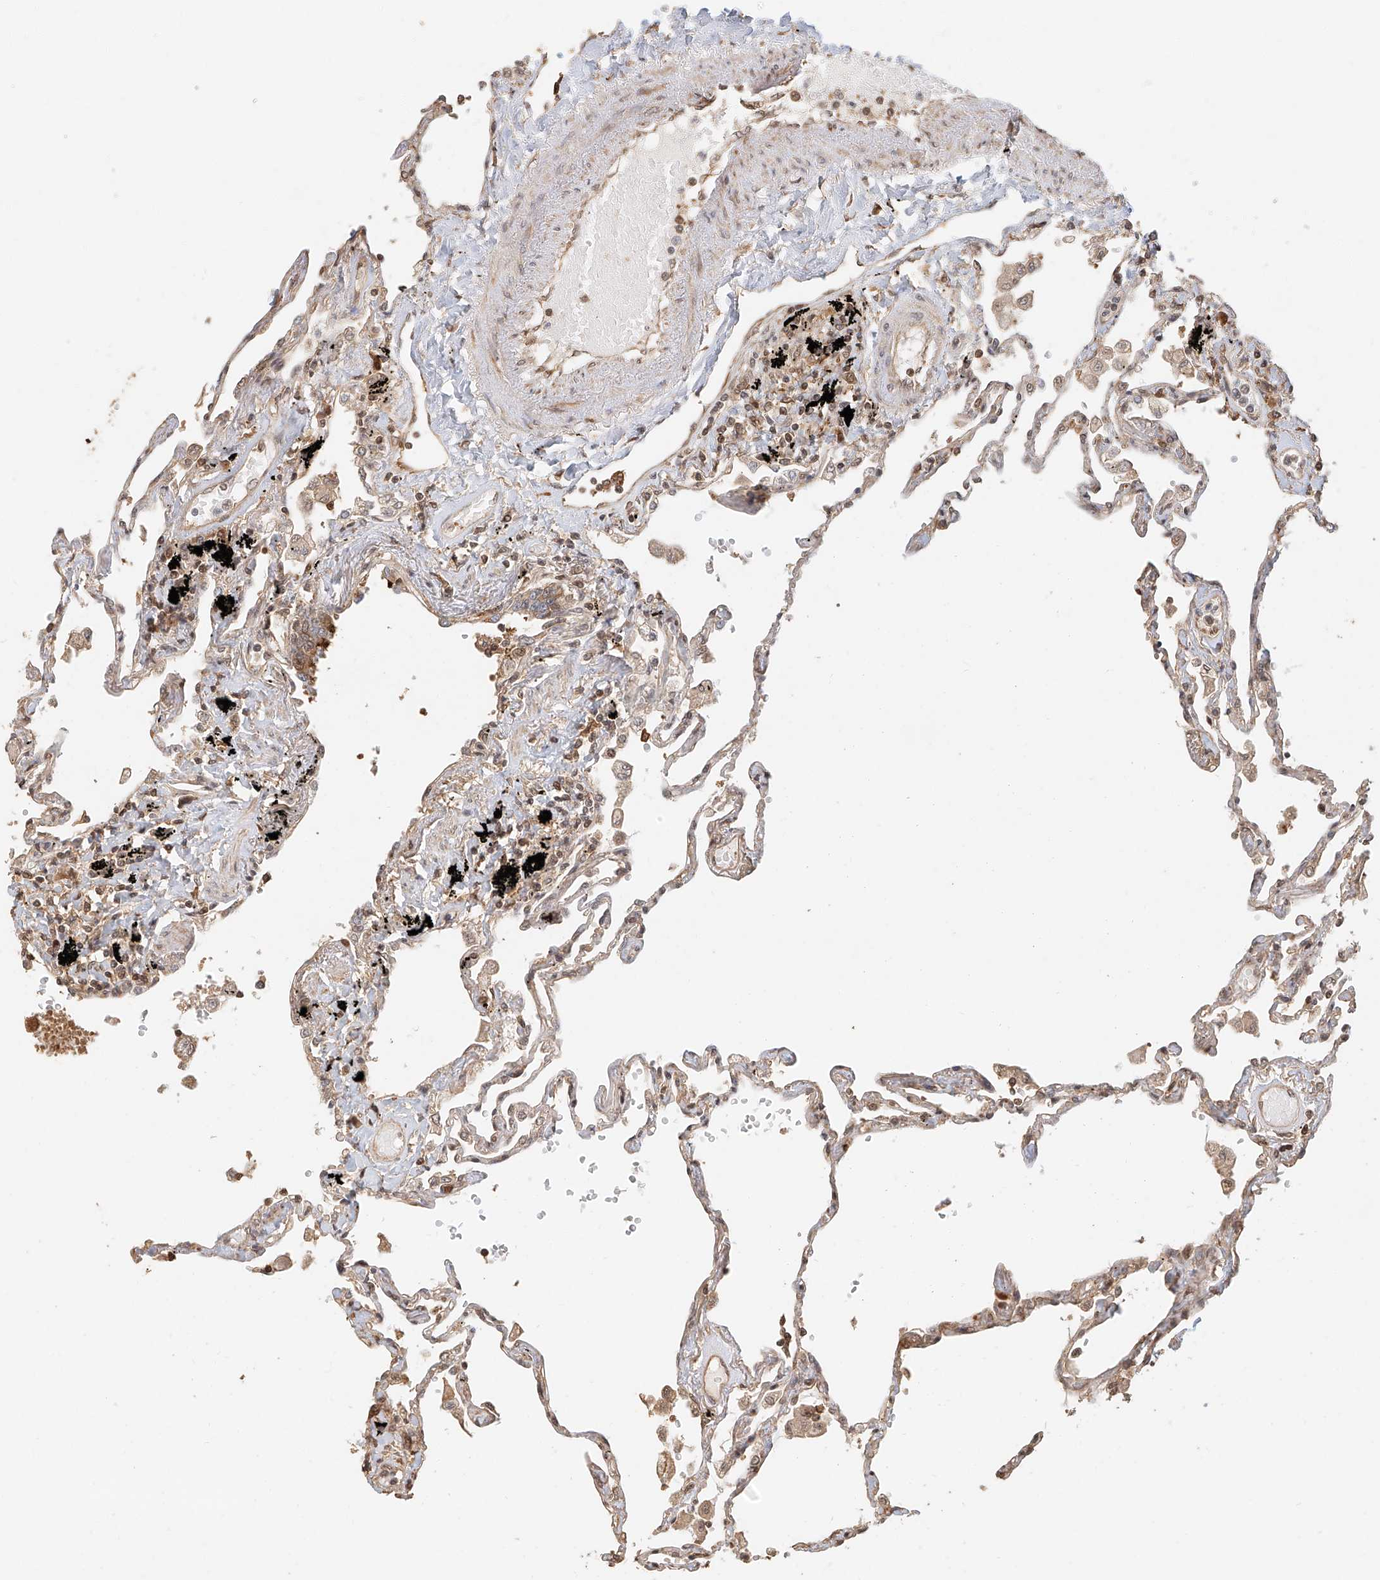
{"staining": {"intensity": "moderate", "quantity": ">75%", "location": "cytoplasmic/membranous,nuclear"}, "tissue": "lung", "cell_type": "Alveolar cells", "image_type": "normal", "snomed": [{"axis": "morphology", "description": "Normal tissue, NOS"}, {"axis": "topography", "description": "Lung"}], "caption": "This is a micrograph of IHC staining of normal lung, which shows moderate expression in the cytoplasmic/membranous,nuclear of alveolar cells.", "gene": "NAP1L1", "patient": {"sex": "female", "age": 67}}